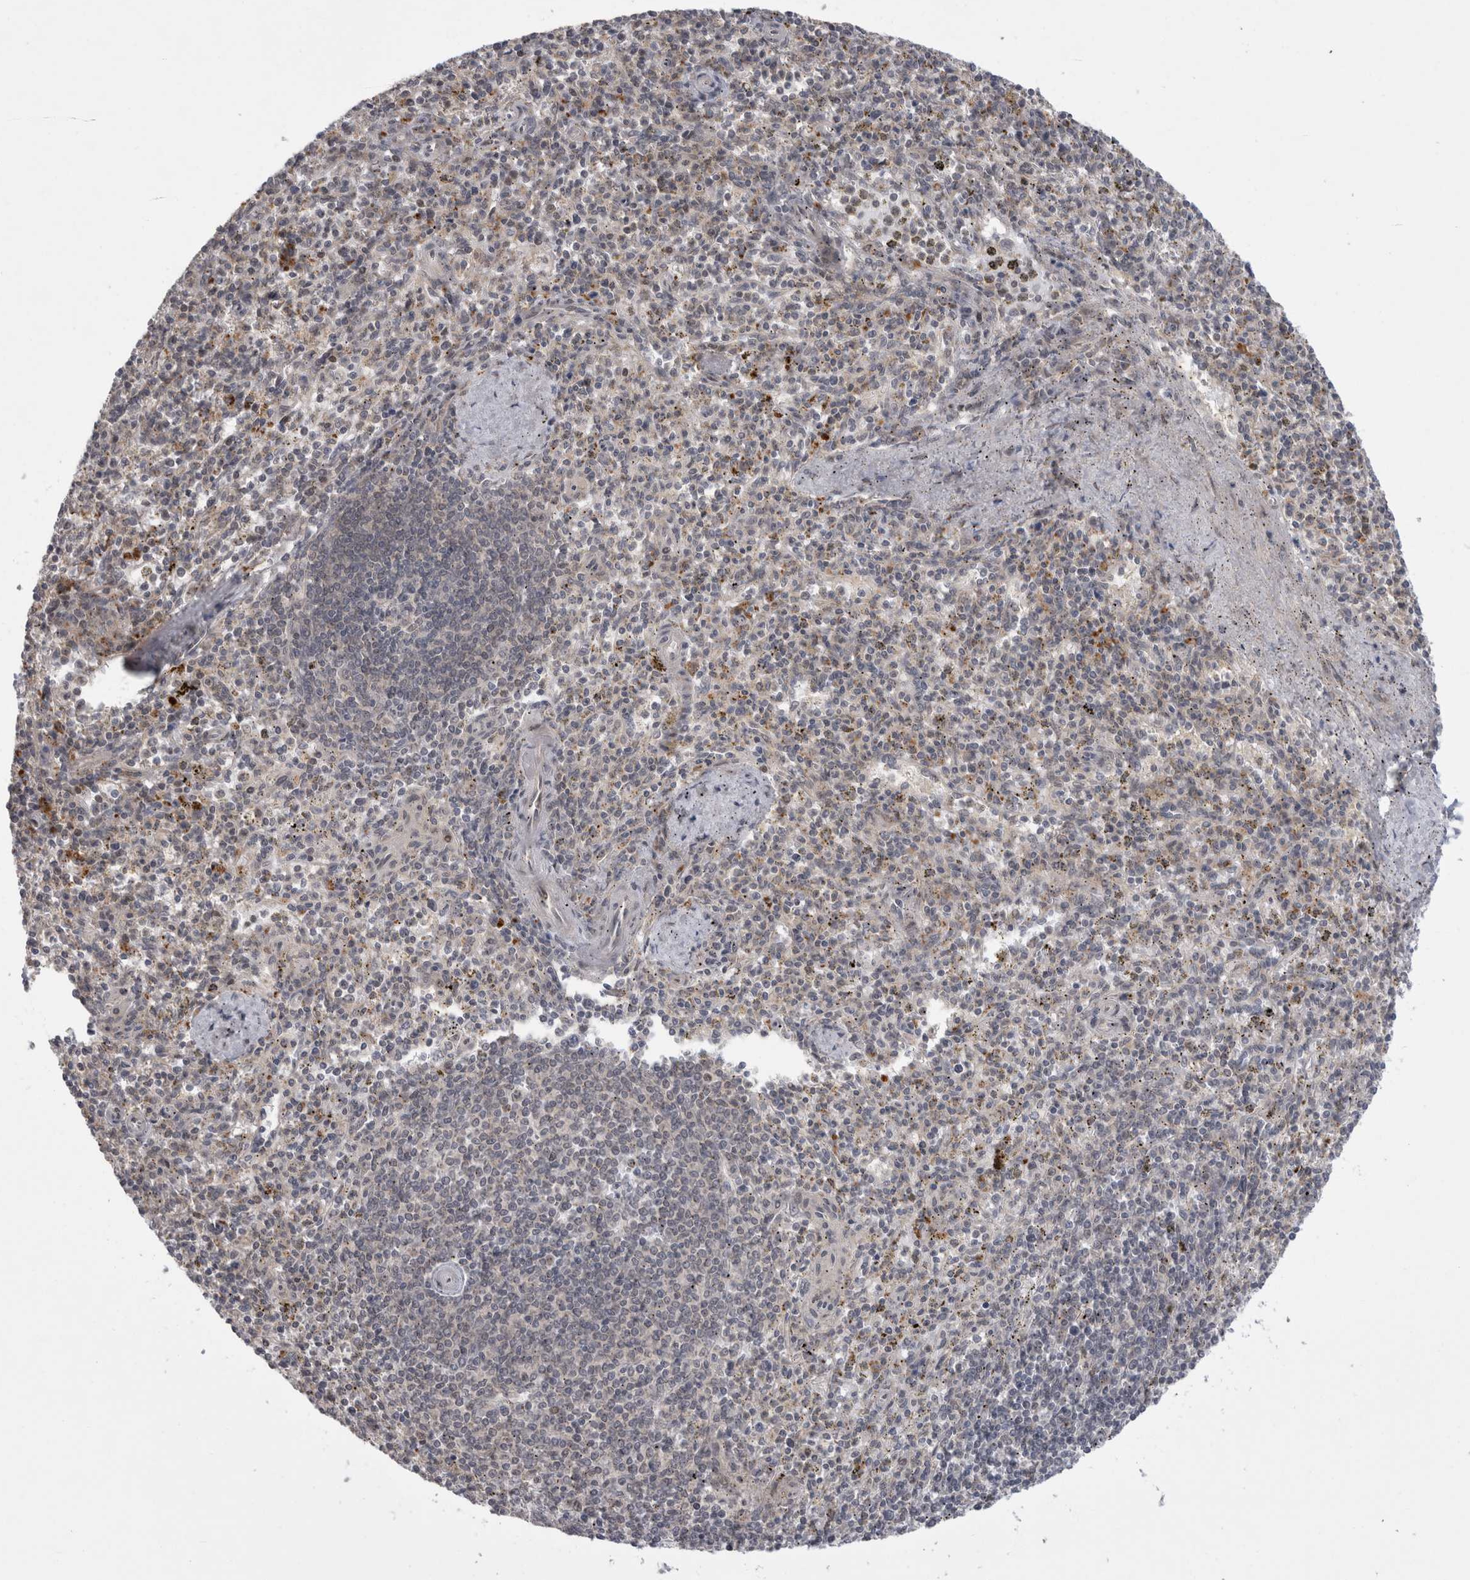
{"staining": {"intensity": "negative", "quantity": "none", "location": "none"}, "tissue": "spleen", "cell_type": "Cells in red pulp", "image_type": "normal", "snomed": [{"axis": "morphology", "description": "Normal tissue, NOS"}, {"axis": "topography", "description": "Spleen"}], "caption": "Cells in red pulp are negative for brown protein staining in normal spleen. (DAB (3,3'-diaminobenzidine) immunohistochemistry (IHC), high magnification).", "gene": "MTBP", "patient": {"sex": "male", "age": 72}}